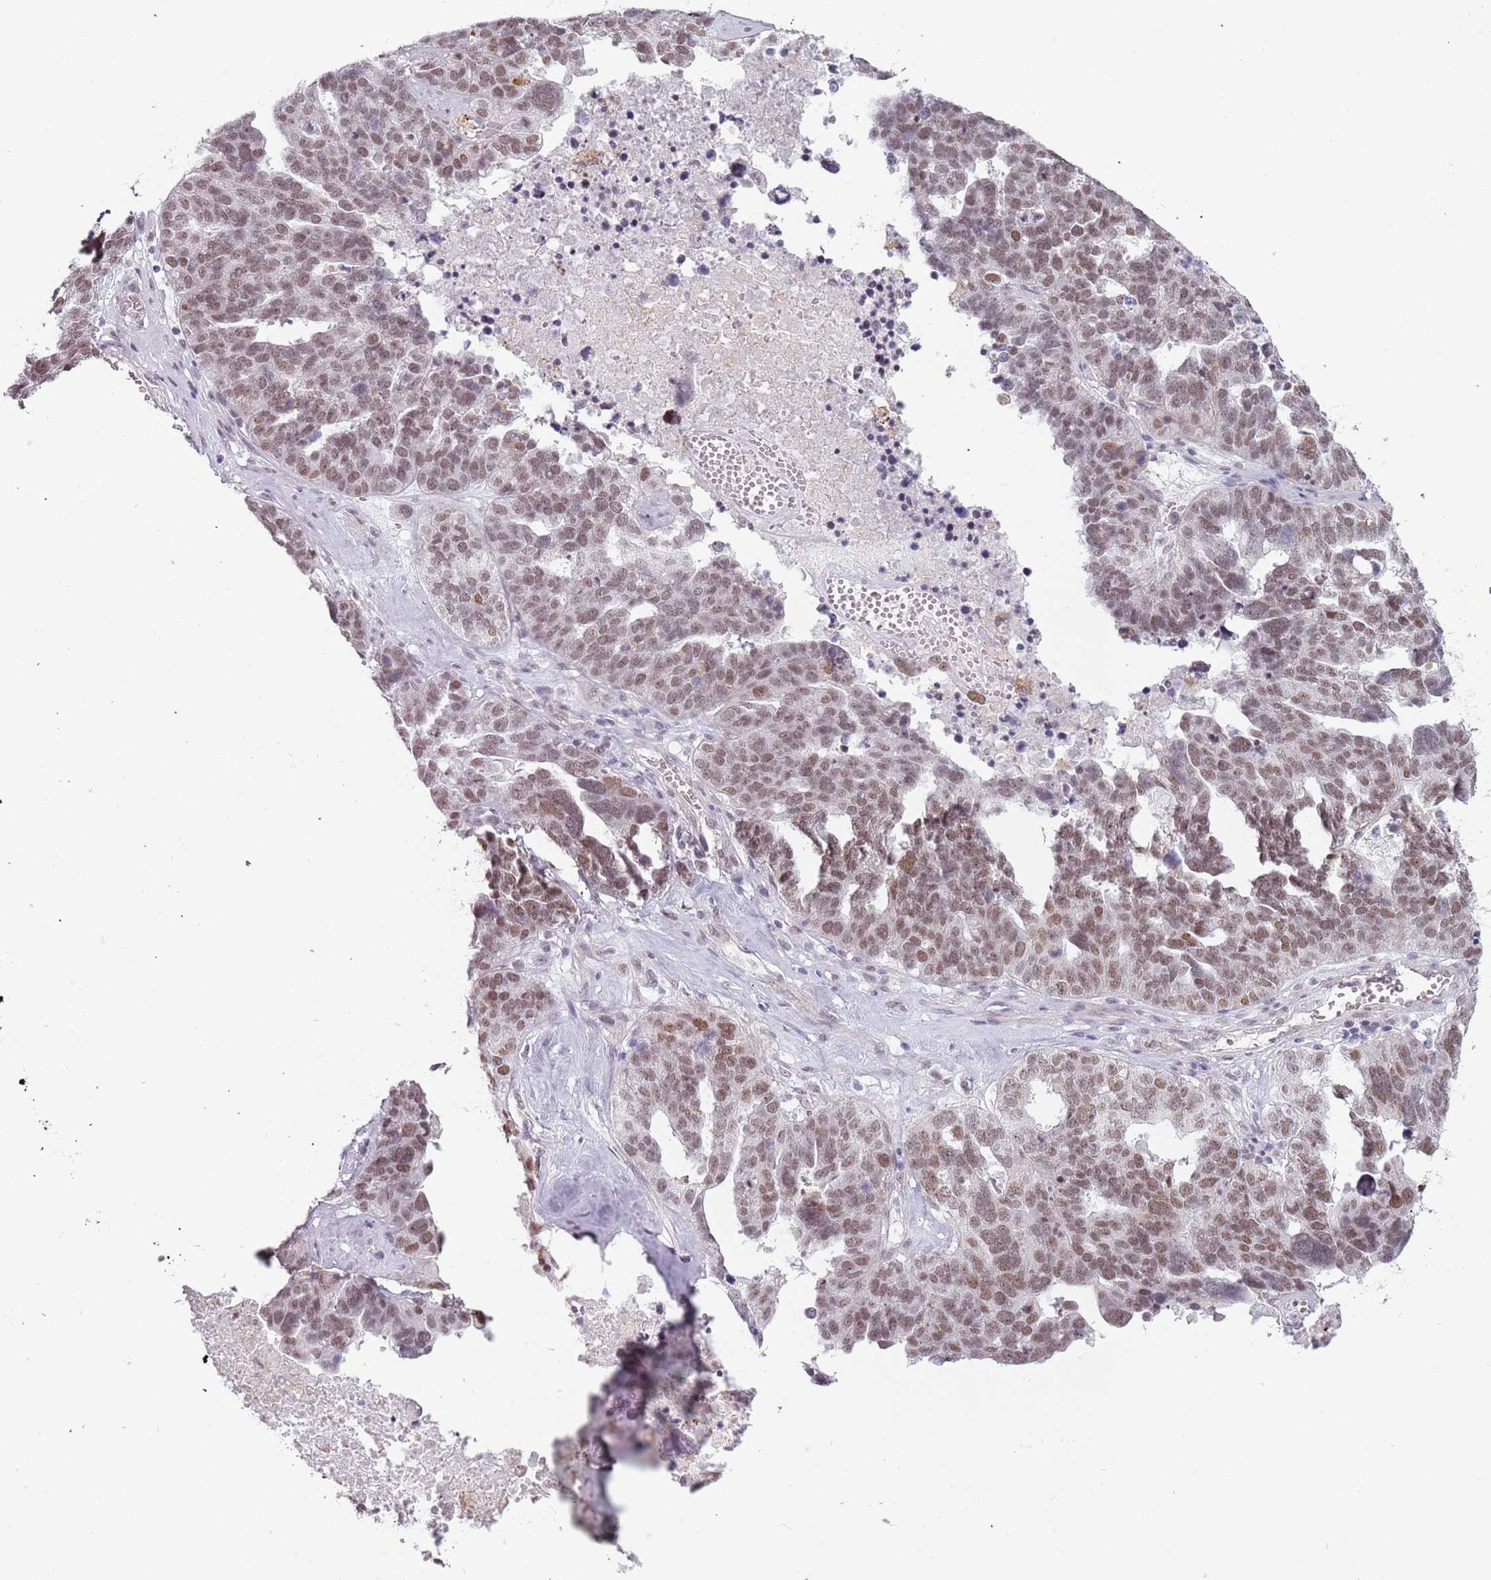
{"staining": {"intensity": "moderate", "quantity": ">75%", "location": "nuclear"}, "tissue": "ovarian cancer", "cell_type": "Tumor cells", "image_type": "cancer", "snomed": [{"axis": "morphology", "description": "Cystadenocarcinoma, serous, NOS"}, {"axis": "topography", "description": "Ovary"}], "caption": "IHC (DAB) staining of ovarian serous cystadenocarcinoma exhibits moderate nuclear protein staining in approximately >75% of tumor cells.", "gene": "REXO4", "patient": {"sex": "female", "age": 59}}